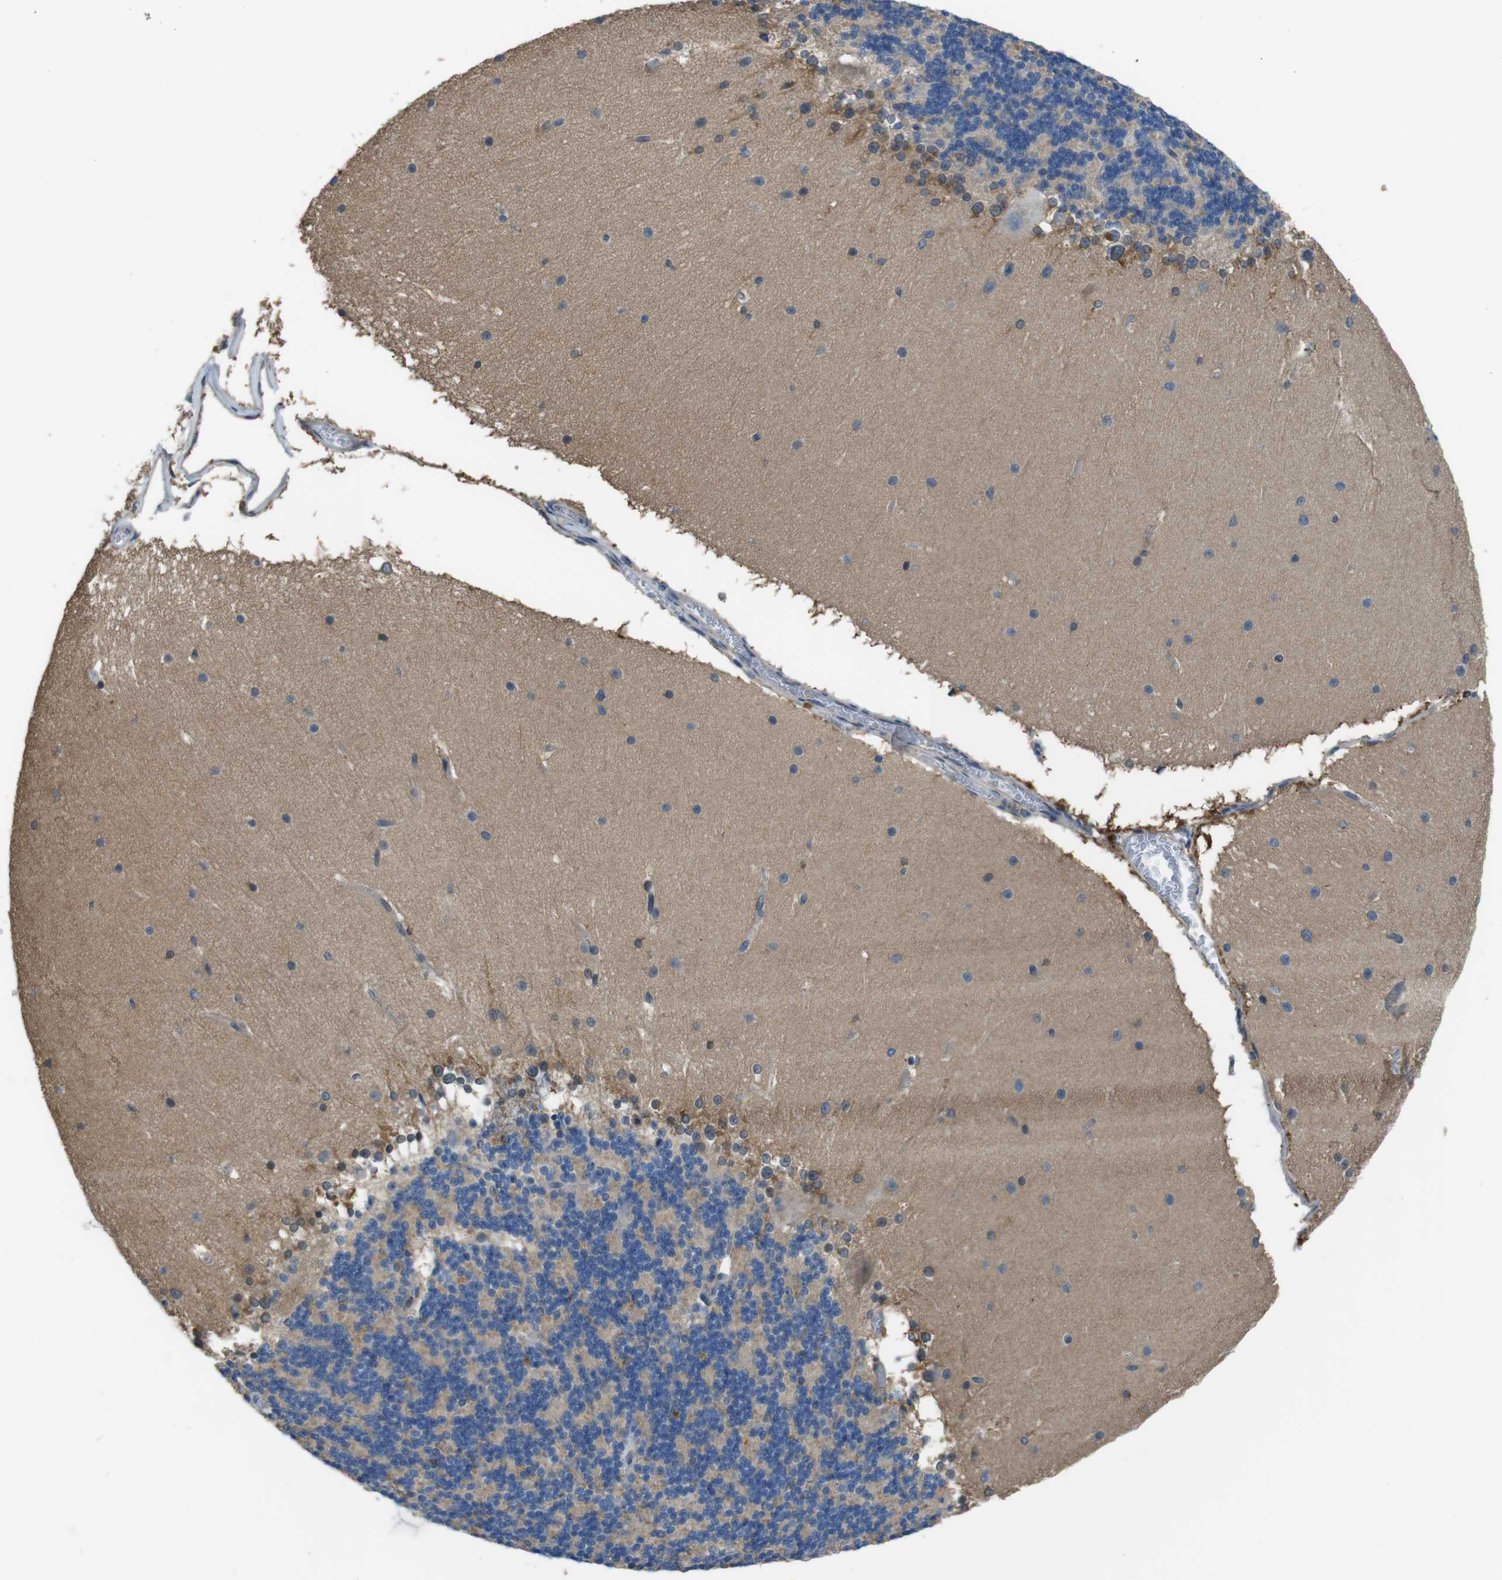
{"staining": {"intensity": "weak", "quantity": "<25%", "location": "cytoplasmic/membranous"}, "tissue": "cerebellum", "cell_type": "Cells in granular layer", "image_type": "normal", "snomed": [{"axis": "morphology", "description": "Normal tissue, NOS"}, {"axis": "topography", "description": "Cerebellum"}], "caption": "The IHC image has no significant staining in cells in granular layer of cerebellum. The staining was performed using DAB to visualize the protein expression in brown, while the nuclei were stained in blue with hematoxylin (Magnification: 20x).", "gene": "RAB6A", "patient": {"sex": "female", "age": 19}}